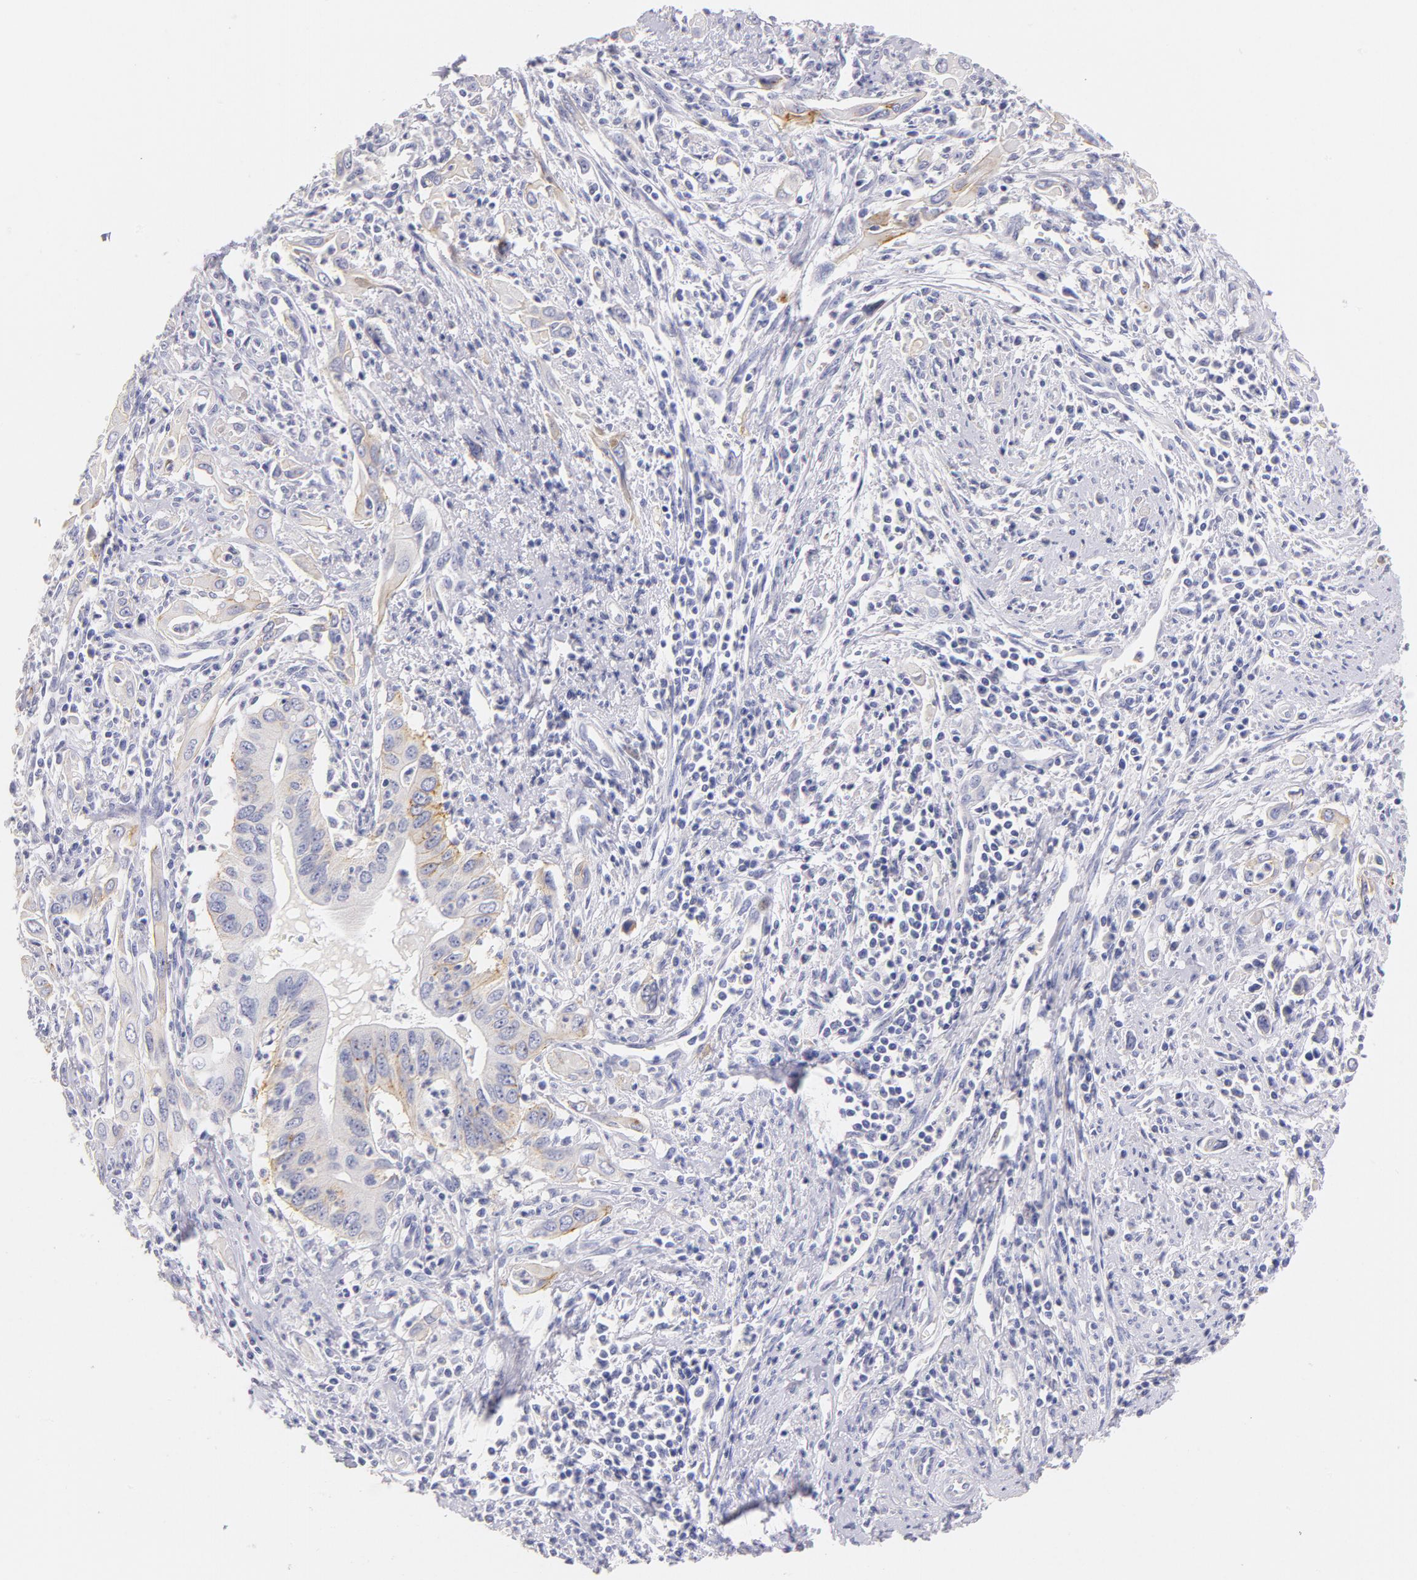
{"staining": {"intensity": "weak", "quantity": "<25%", "location": "cytoplasmic/membranous"}, "tissue": "cervical cancer", "cell_type": "Tumor cells", "image_type": "cancer", "snomed": [{"axis": "morphology", "description": "Normal tissue, NOS"}, {"axis": "morphology", "description": "Adenocarcinoma, NOS"}, {"axis": "topography", "description": "Cervix"}], "caption": "The micrograph shows no staining of tumor cells in cervical cancer (adenocarcinoma).", "gene": "CD44", "patient": {"sex": "female", "age": 34}}